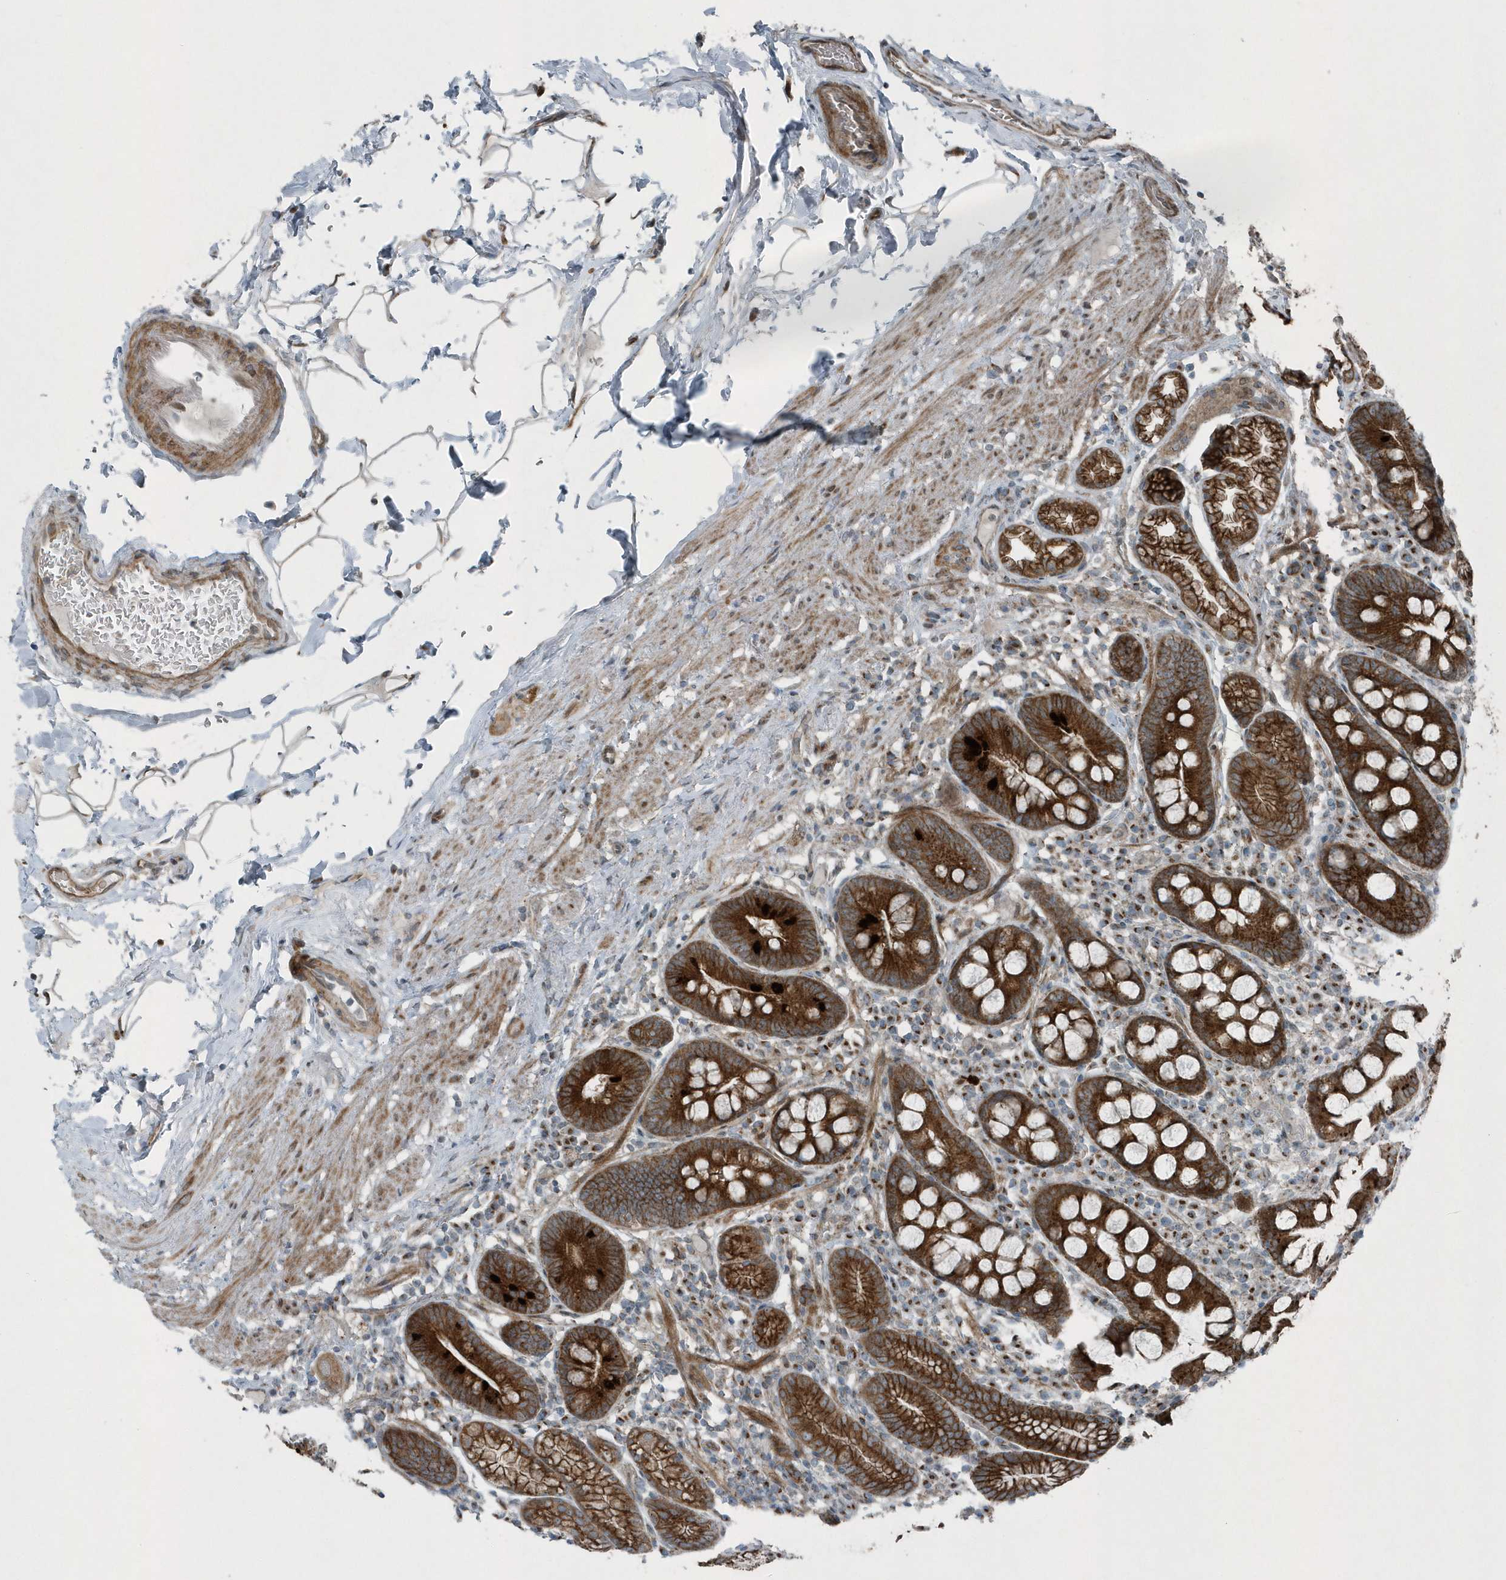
{"staining": {"intensity": "strong", "quantity": ">75%", "location": "cytoplasmic/membranous"}, "tissue": "stomach", "cell_type": "Glandular cells", "image_type": "normal", "snomed": [{"axis": "morphology", "description": "Normal tissue, NOS"}, {"axis": "topography", "description": "Stomach, lower"}], "caption": "A high-resolution histopathology image shows immunohistochemistry staining of normal stomach, which shows strong cytoplasmic/membranous staining in about >75% of glandular cells.", "gene": "GCC2", "patient": {"sex": "male", "age": 52}}